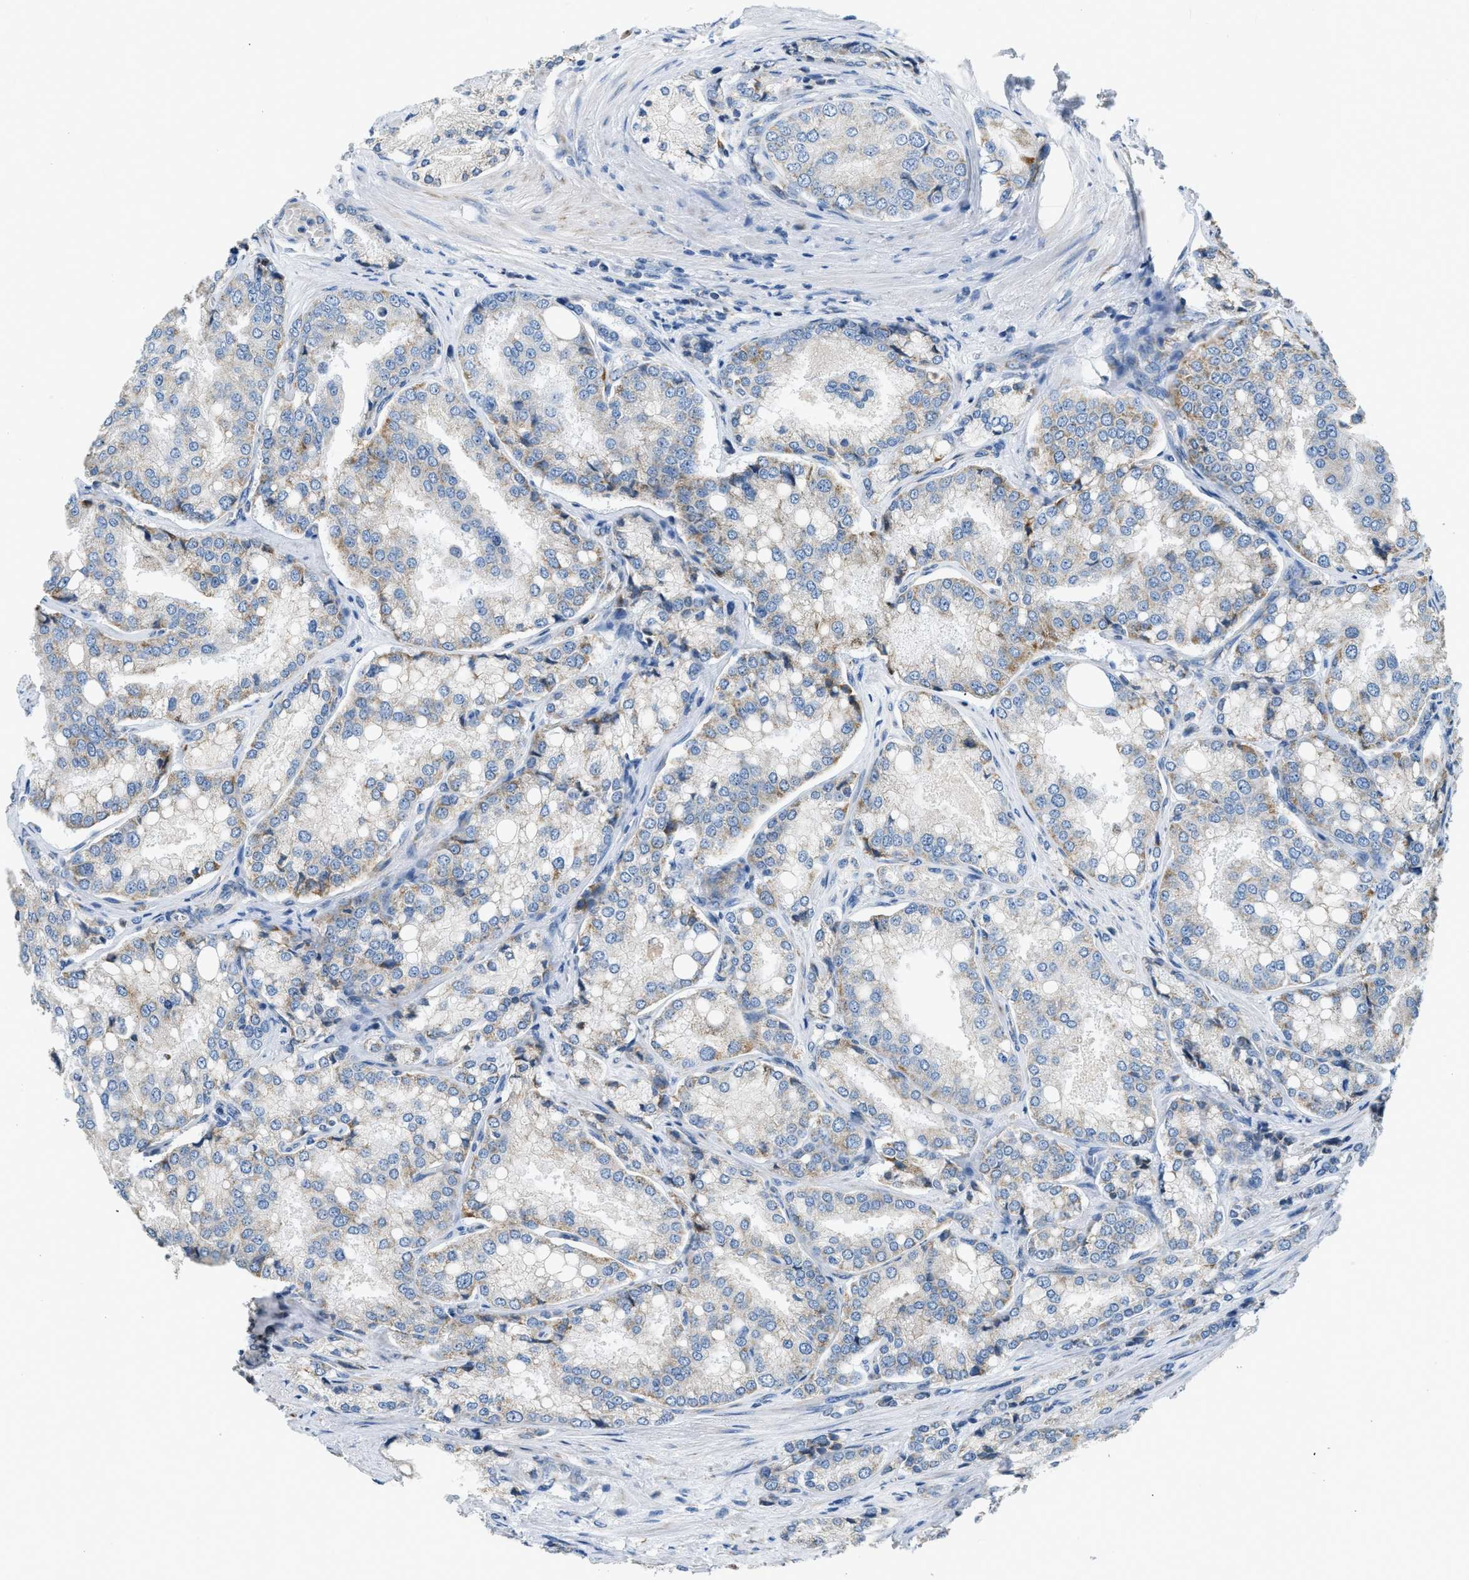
{"staining": {"intensity": "moderate", "quantity": "<25%", "location": "cytoplasmic/membranous"}, "tissue": "prostate cancer", "cell_type": "Tumor cells", "image_type": "cancer", "snomed": [{"axis": "morphology", "description": "Adenocarcinoma, High grade"}, {"axis": "topography", "description": "Prostate"}], "caption": "DAB immunohistochemical staining of prostate high-grade adenocarcinoma demonstrates moderate cytoplasmic/membranous protein positivity in about <25% of tumor cells.", "gene": "ACADVL", "patient": {"sex": "male", "age": 50}}